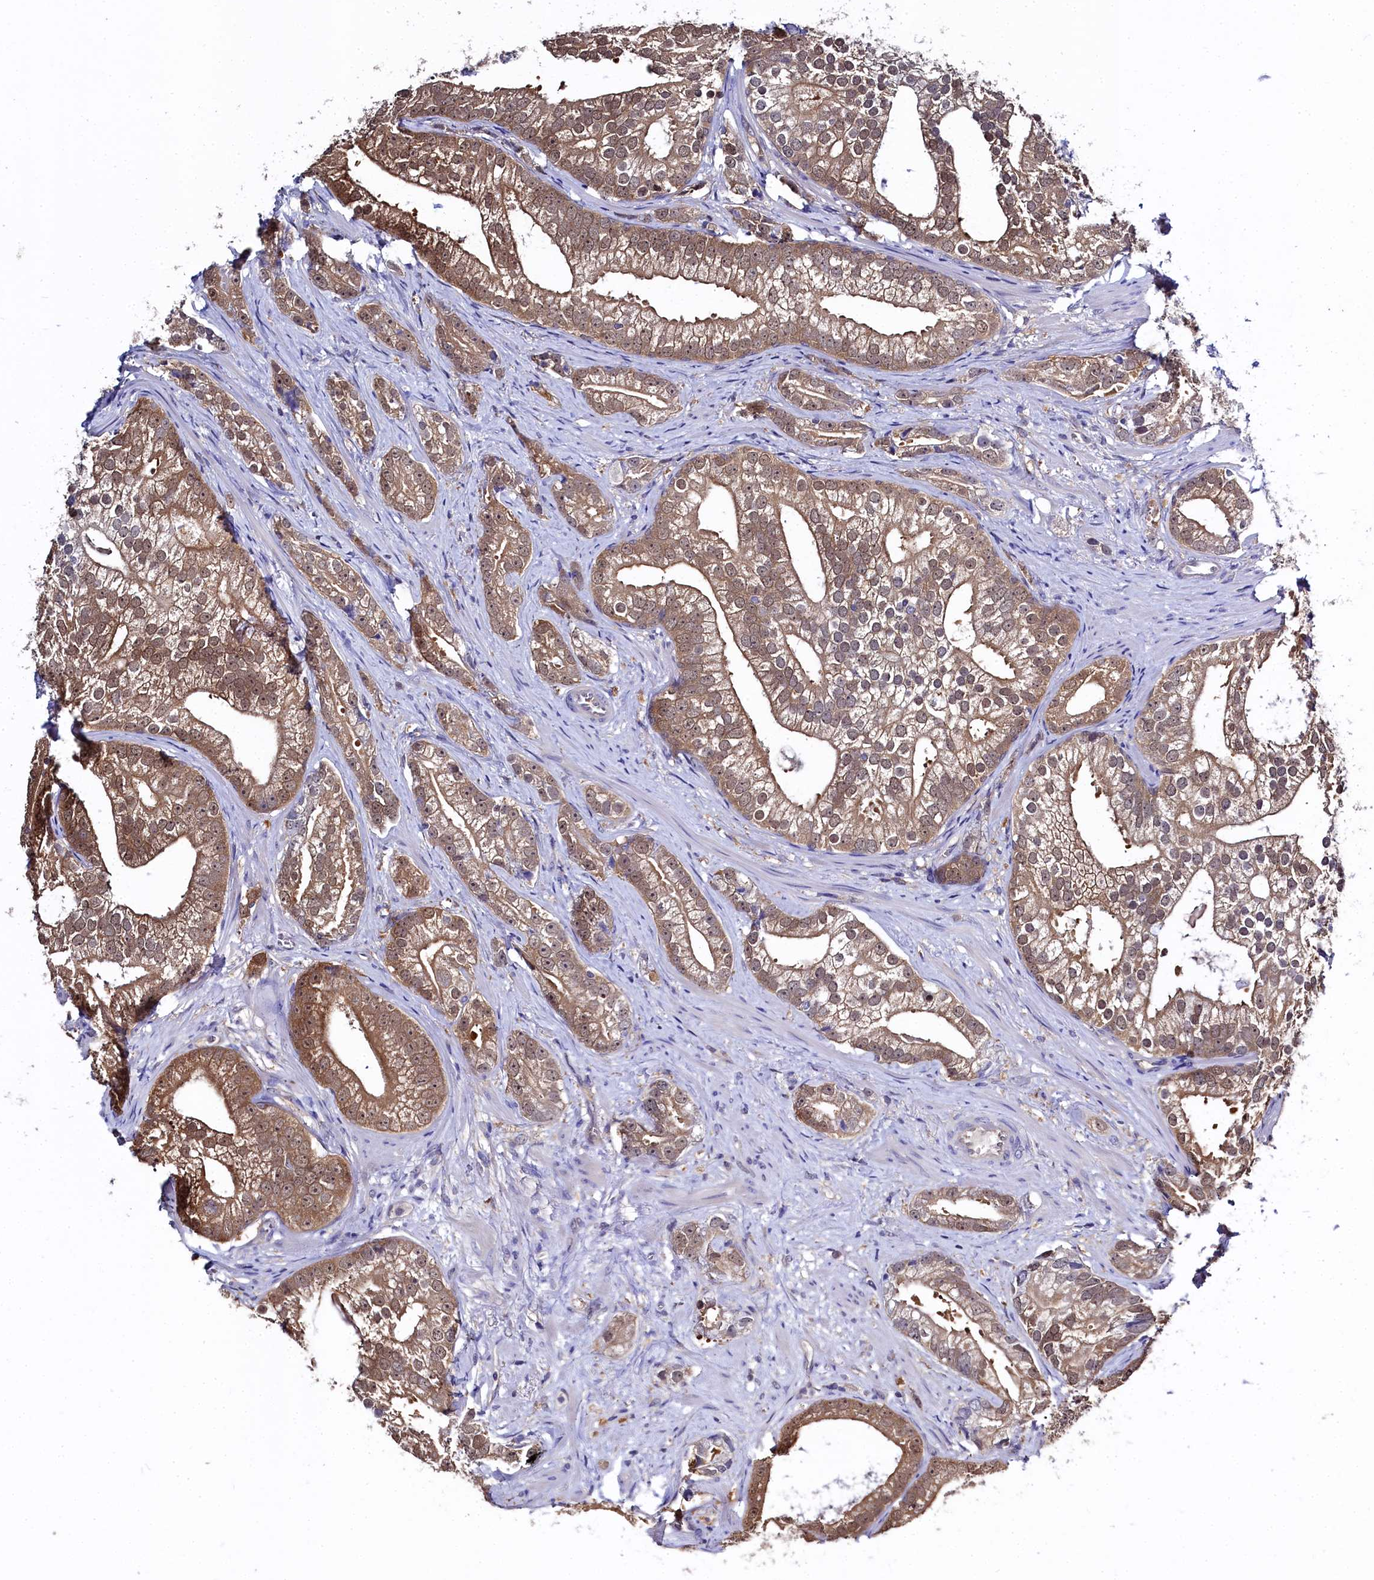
{"staining": {"intensity": "weak", "quantity": ">75%", "location": "cytoplasmic/membranous,nuclear"}, "tissue": "prostate cancer", "cell_type": "Tumor cells", "image_type": "cancer", "snomed": [{"axis": "morphology", "description": "Adenocarcinoma, High grade"}, {"axis": "topography", "description": "Prostate"}], "caption": "Human prostate high-grade adenocarcinoma stained with a protein marker demonstrates weak staining in tumor cells.", "gene": "C11orf54", "patient": {"sex": "male", "age": 75}}